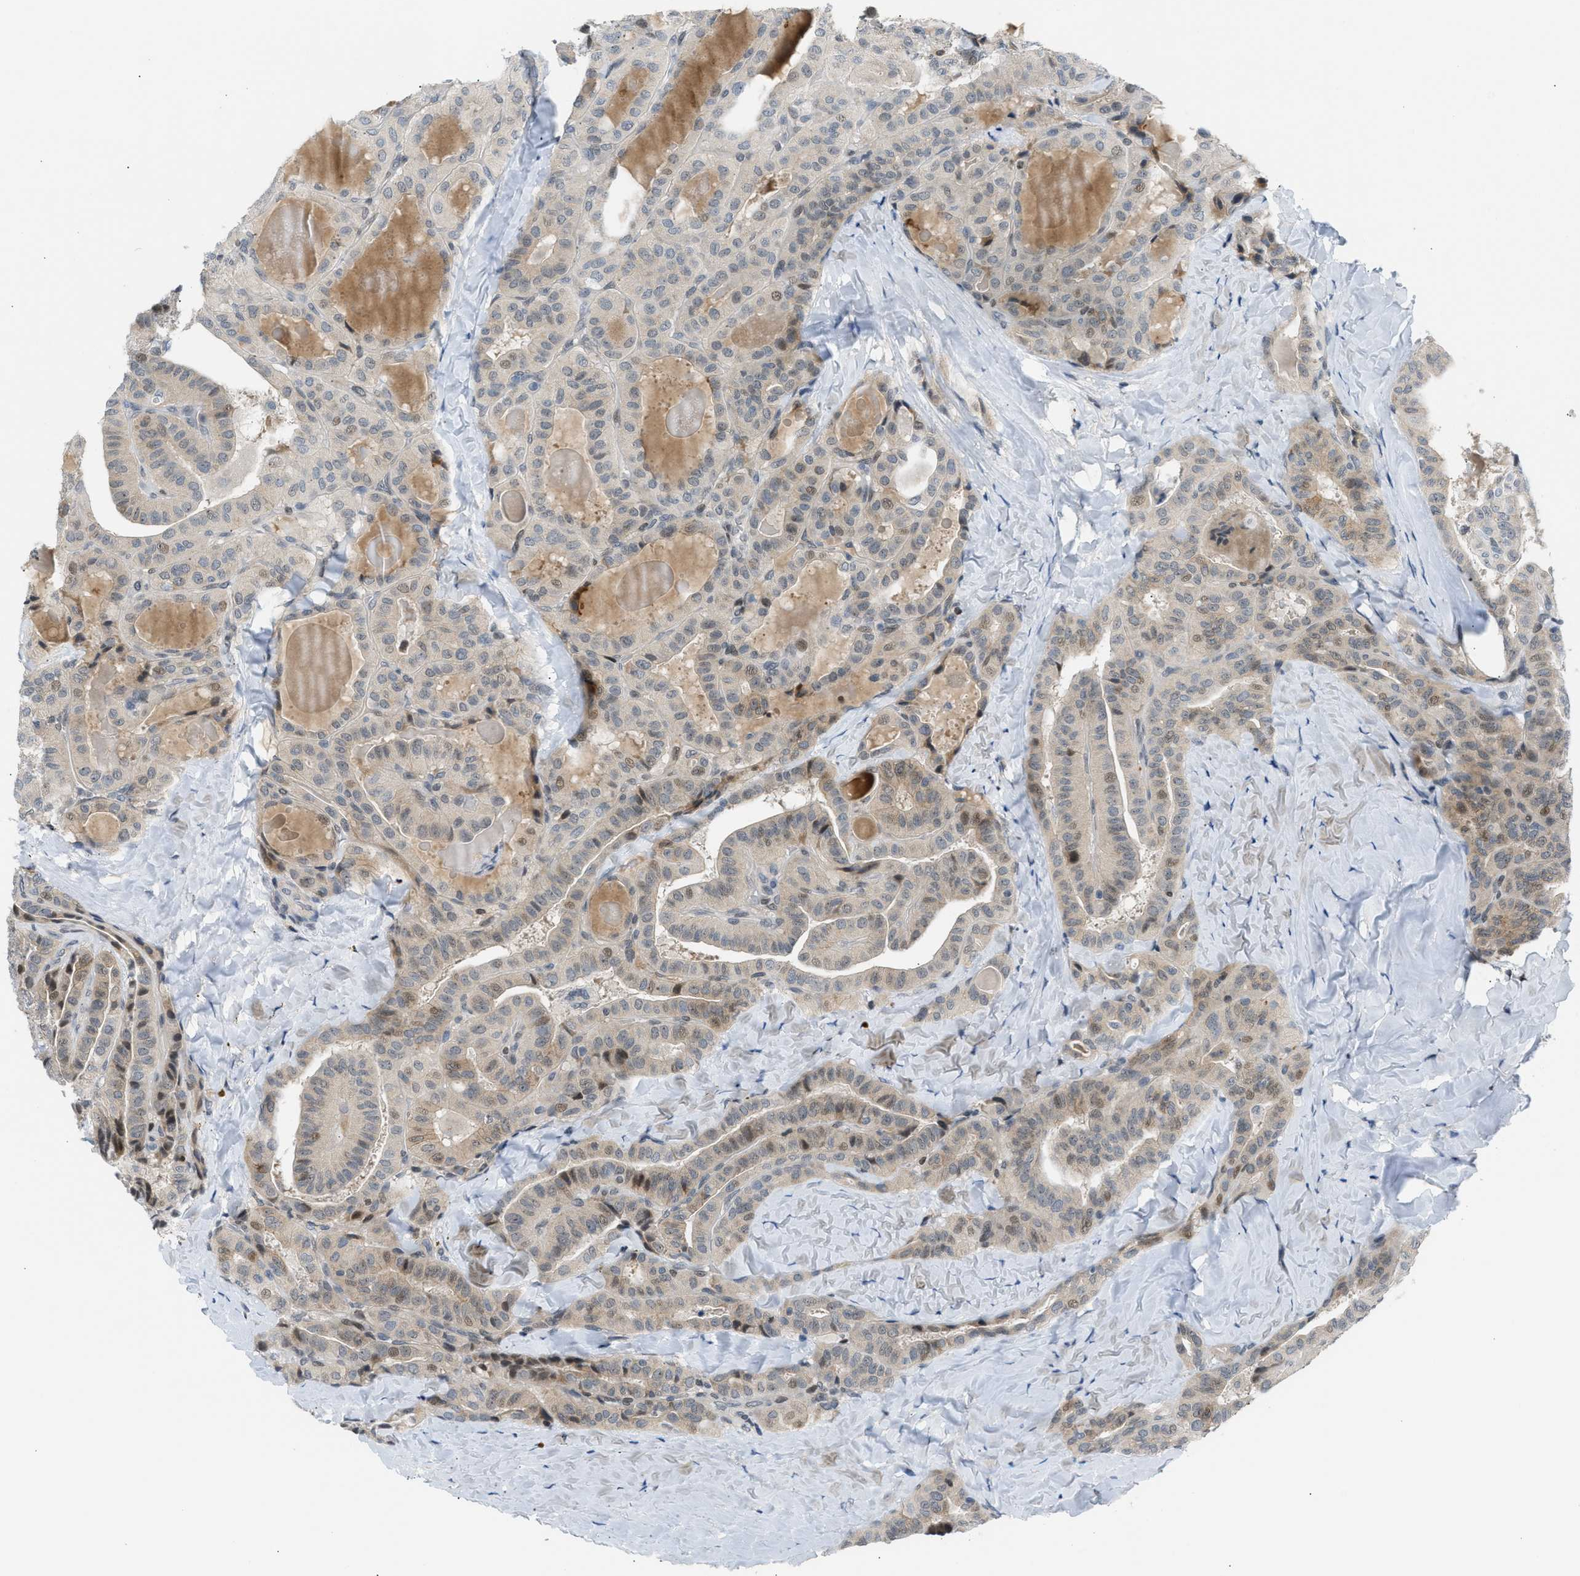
{"staining": {"intensity": "moderate", "quantity": "<25%", "location": "nuclear"}, "tissue": "thyroid cancer", "cell_type": "Tumor cells", "image_type": "cancer", "snomed": [{"axis": "morphology", "description": "Papillary adenocarcinoma, NOS"}, {"axis": "topography", "description": "Thyroid gland"}], "caption": "Moderate nuclear protein positivity is appreciated in about <25% of tumor cells in thyroid cancer (papillary adenocarcinoma).", "gene": "NPS", "patient": {"sex": "male", "age": 77}}